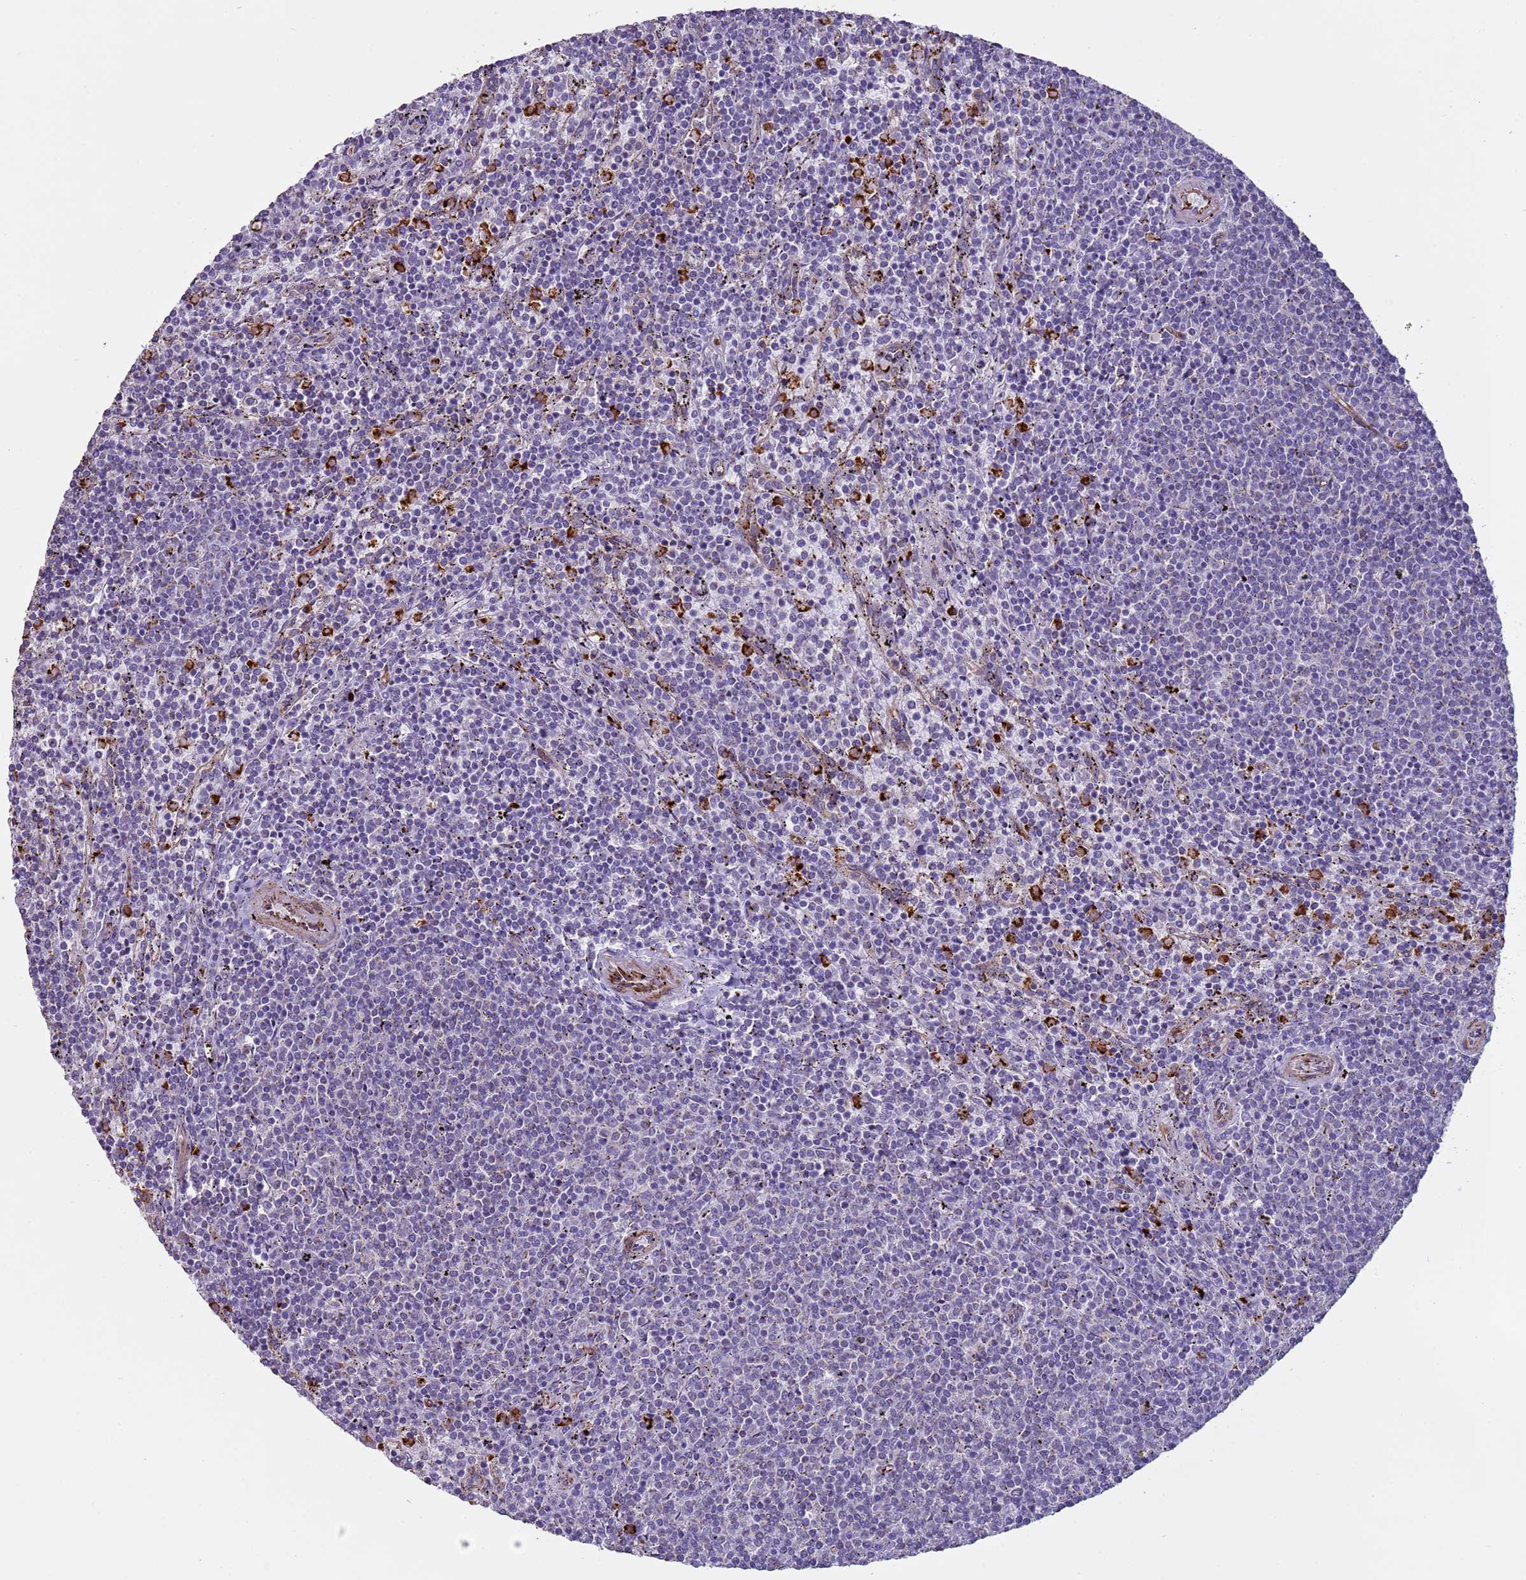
{"staining": {"intensity": "negative", "quantity": "none", "location": "none"}, "tissue": "lymphoma", "cell_type": "Tumor cells", "image_type": "cancer", "snomed": [{"axis": "morphology", "description": "Malignant lymphoma, non-Hodgkin's type, Low grade"}, {"axis": "topography", "description": "Spleen"}], "caption": "IHC micrograph of human lymphoma stained for a protein (brown), which shows no positivity in tumor cells.", "gene": "GASK1A", "patient": {"sex": "female", "age": 50}}